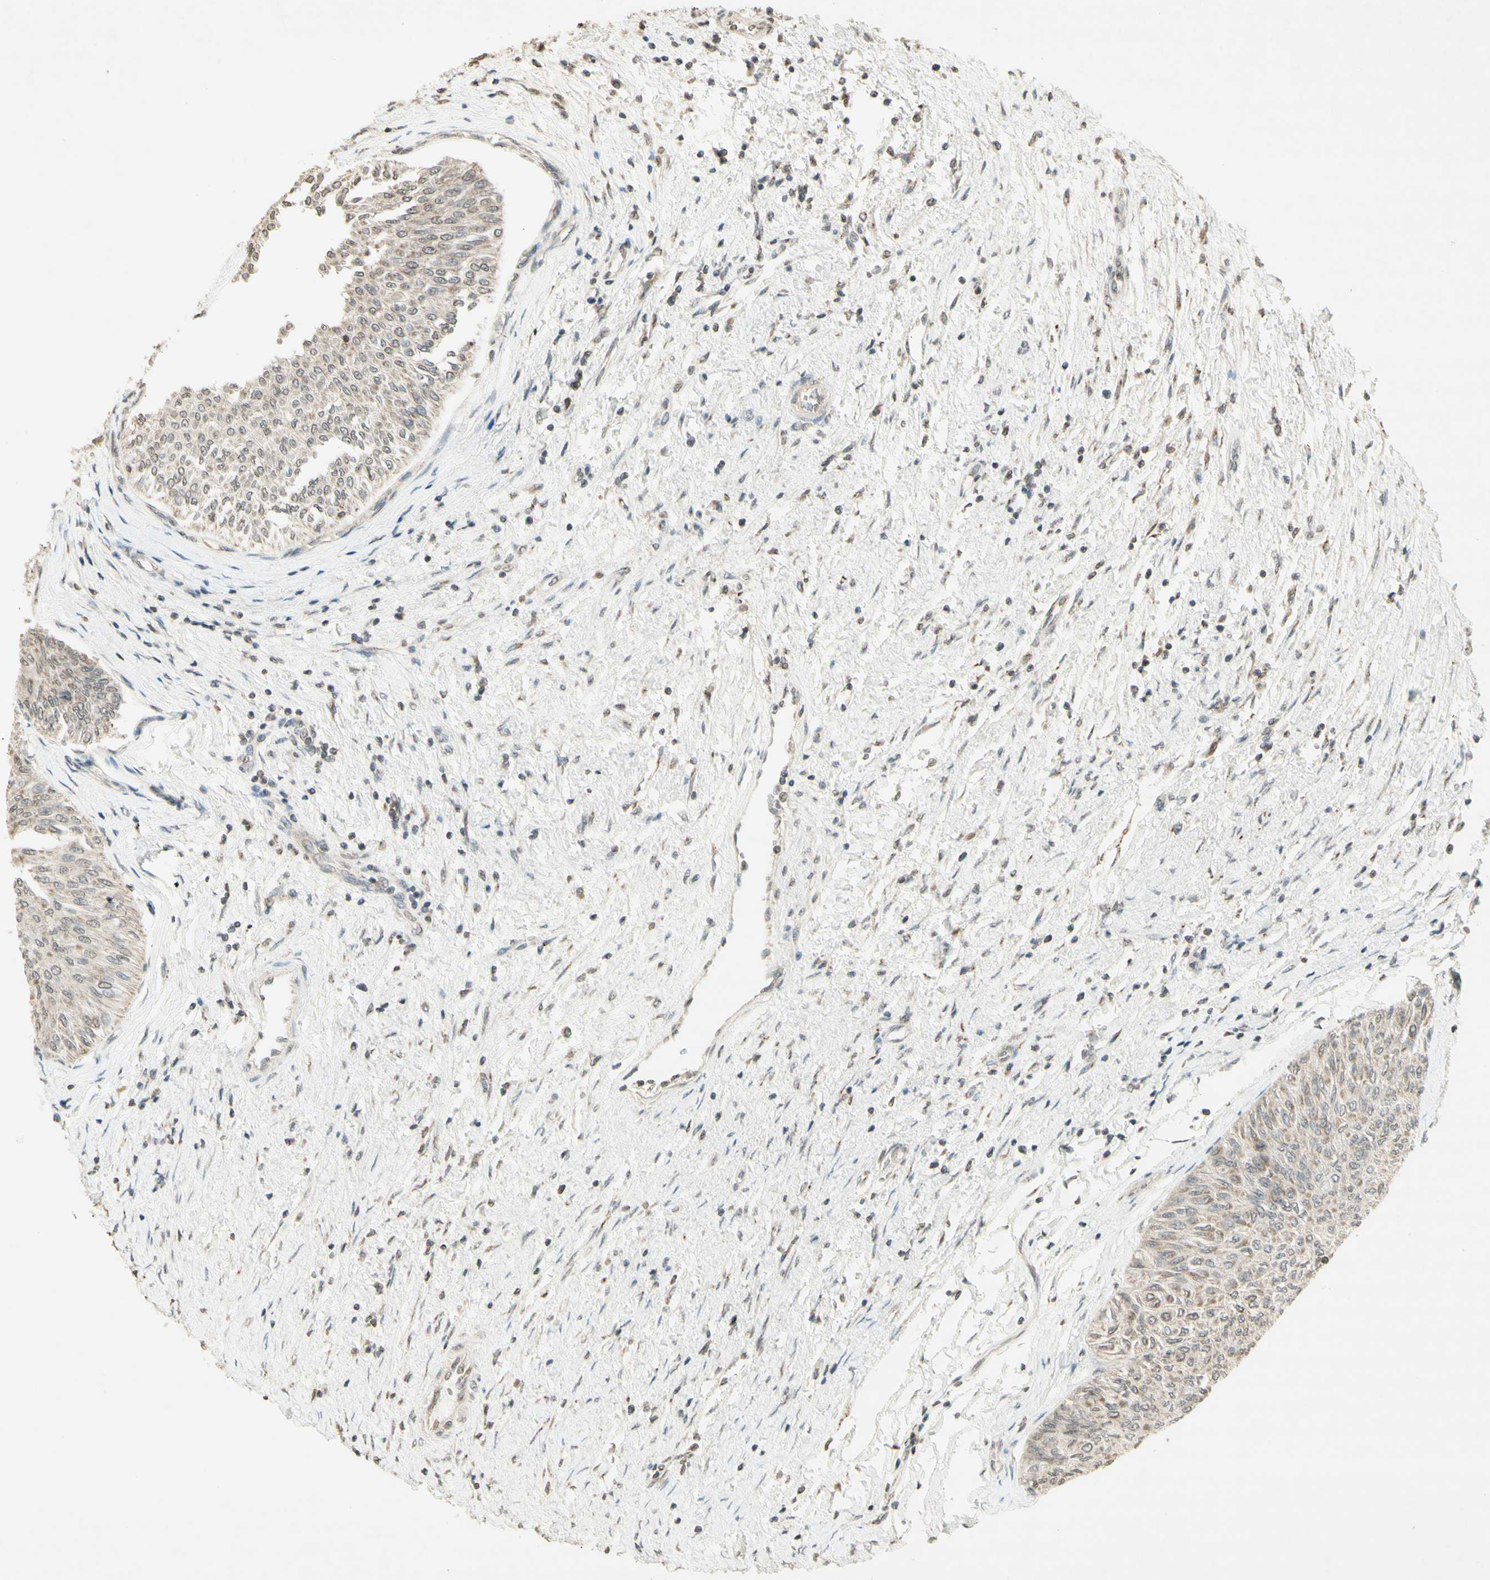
{"staining": {"intensity": "weak", "quantity": ">75%", "location": "cytoplasmic/membranous"}, "tissue": "urothelial cancer", "cell_type": "Tumor cells", "image_type": "cancer", "snomed": [{"axis": "morphology", "description": "Urothelial carcinoma, Low grade"}, {"axis": "topography", "description": "Urinary bladder"}], "caption": "IHC micrograph of neoplastic tissue: low-grade urothelial carcinoma stained using IHC displays low levels of weak protein expression localized specifically in the cytoplasmic/membranous of tumor cells, appearing as a cytoplasmic/membranous brown color.", "gene": "CCNI", "patient": {"sex": "male", "age": 78}}